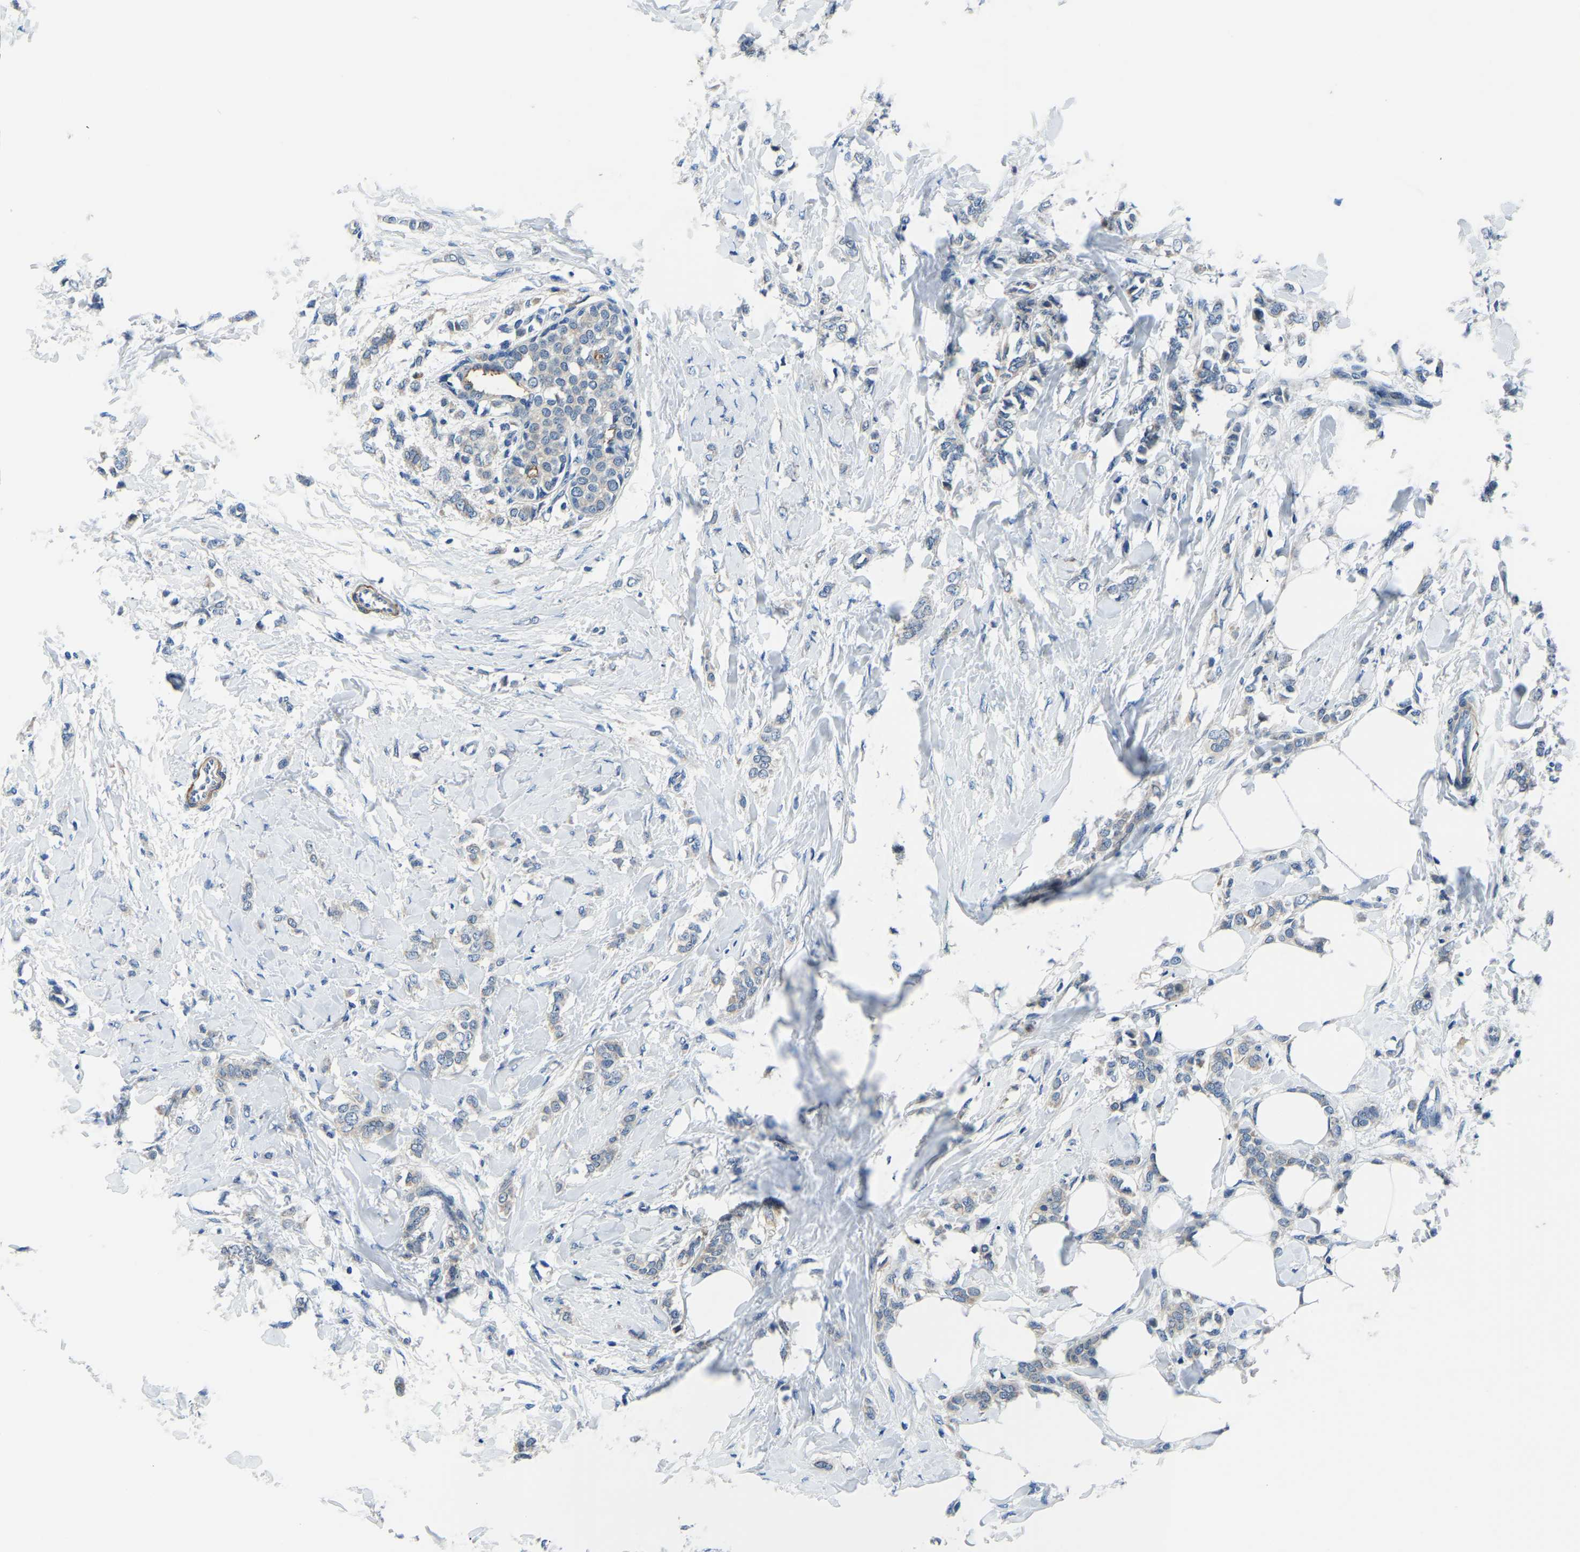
{"staining": {"intensity": "moderate", "quantity": "25%-75%", "location": "cytoplasmic/membranous"}, "tissue": "breast cancer", "cell_type": "Tumor cells", "image_type": "cancer", "snomed": [{"axis": "morphology", "description": "Lobular carcinoma, in situ"}, {"axis": "morphology", "description": "Lobular carcinoma"}, {"axis": "topography", "description": "Breast"}], "caption": "Immunohistochemistry image of neoplastic tissue: human breast cancer (lobular carcinoma) stained using immunohistochemistry (IHC) demonstrates medium levels of moderate protein expression localized specifically in the cytoplasmic/membranous of tumor cells, appearing as a cytoplasmic/membranous brown color.", "gene": "LIAS", "patient": {"sex": "female", "age": 41}}